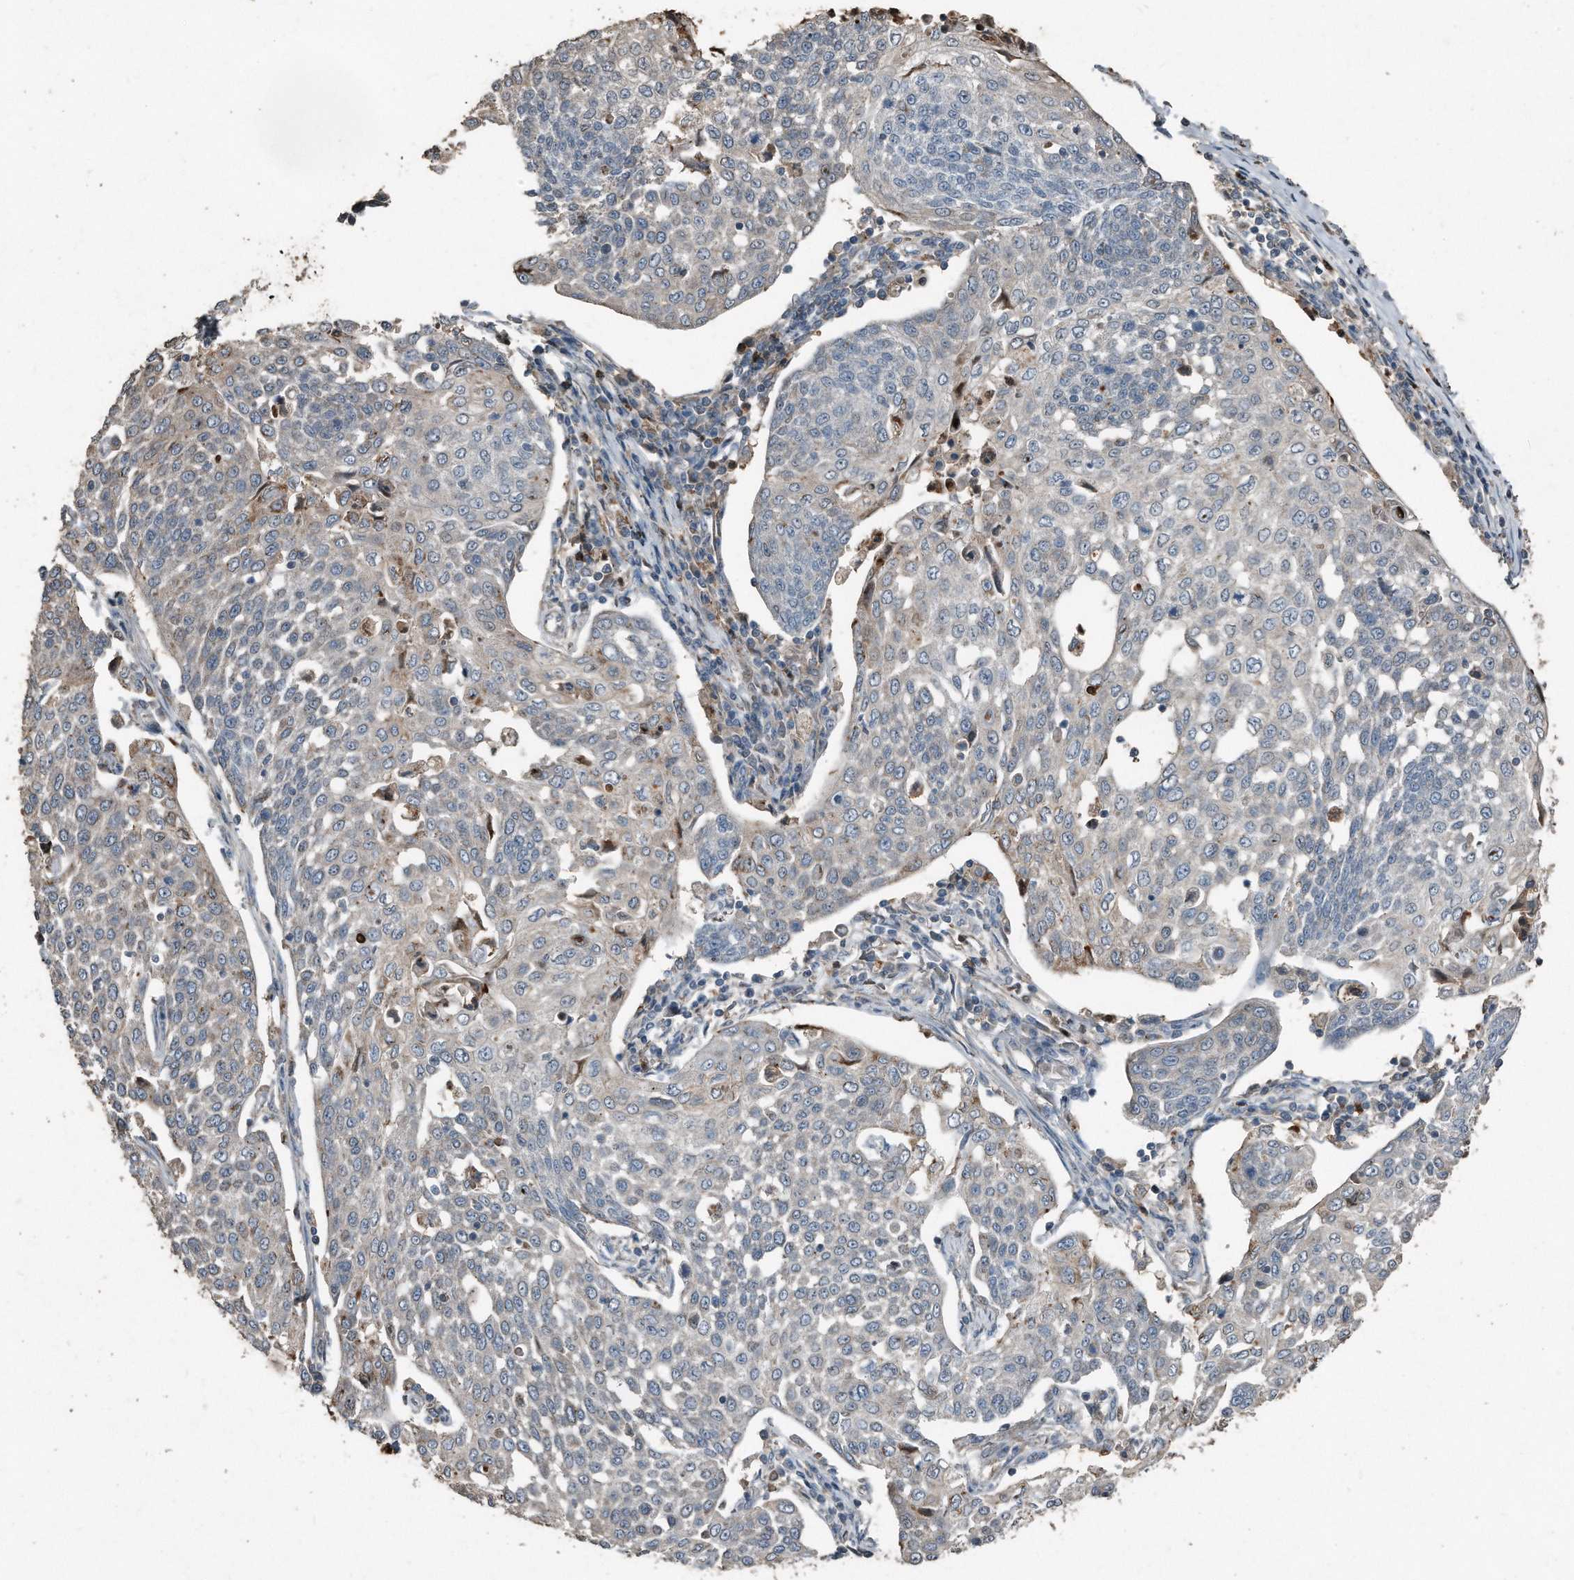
{"staining": {"intensity": "negative", "quantity": "none", "location": "none"}, "tissue": "cervical cancer", "cell_type": "Tumor cells", "image_type": "cancer", "snomed": [{"axis": "morphology", "description": "Squamous cell carcinoma, NOS"}, {"axis": "topography", "description": "Cervix"}], "caption": "Protein analysis of squamous cell carcinoma (cervical) displays no significant staining in tumor cells.", "gene": "C9", "patient": {"sex": "female", "age": 34}}